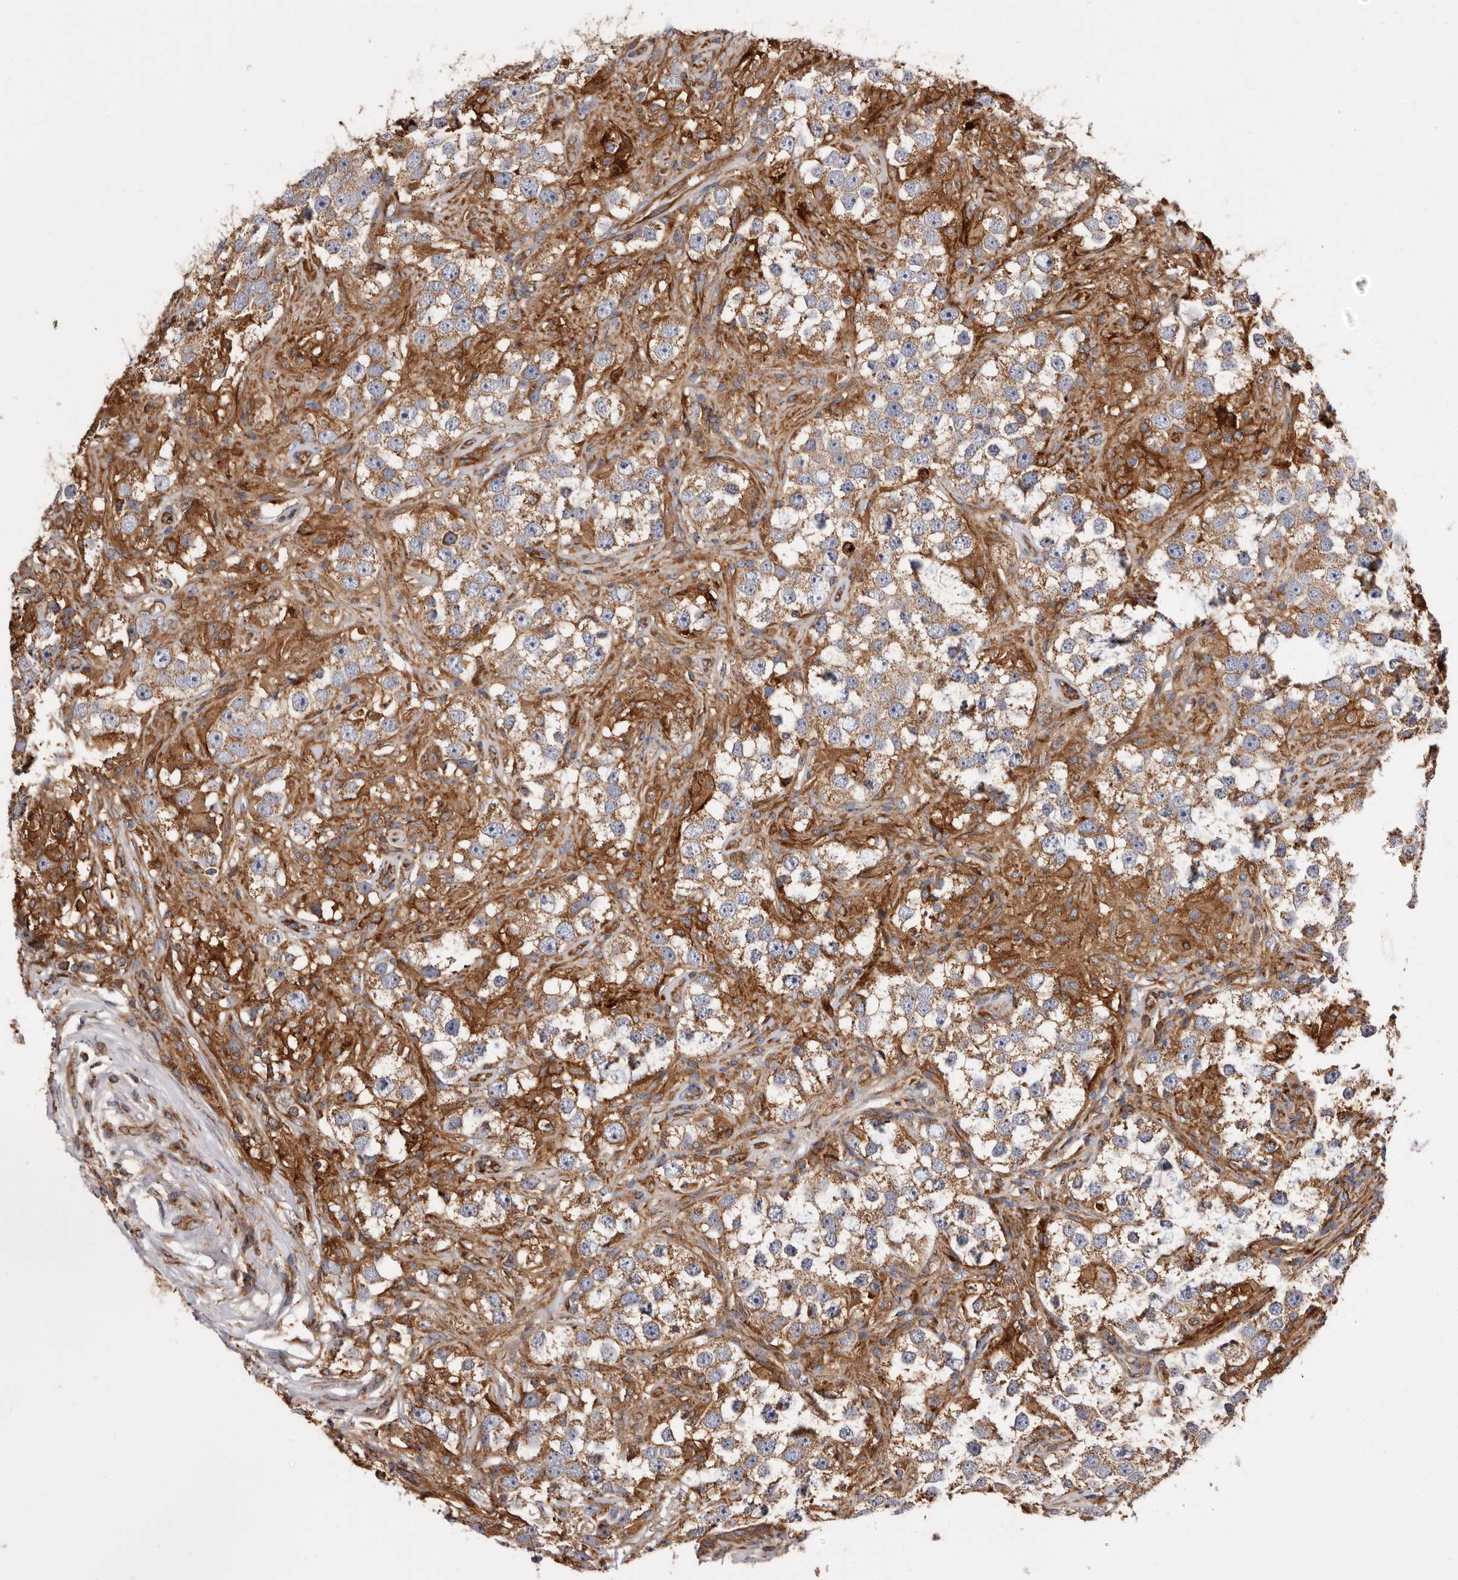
{"staining": {"intensity": "weak", "quantity": ">75%", "location": "cytoplasmic/membranous"}, "tissue": "testis cancer", "cell_type": "Tumor cells", "image_type": "cancer", "snomed": [{"axis": "morphology", "description": "Seminoma, NOS"}, {"axis": "topography", "description": "Testis"}], "caption": "Protein staining displays weak cytoplasmic/membranous expression in approximately >75% of tumor cells in seminoma (testis).", "gene": "COQ8B", "patient": {"sex": "male", "age": 49}}